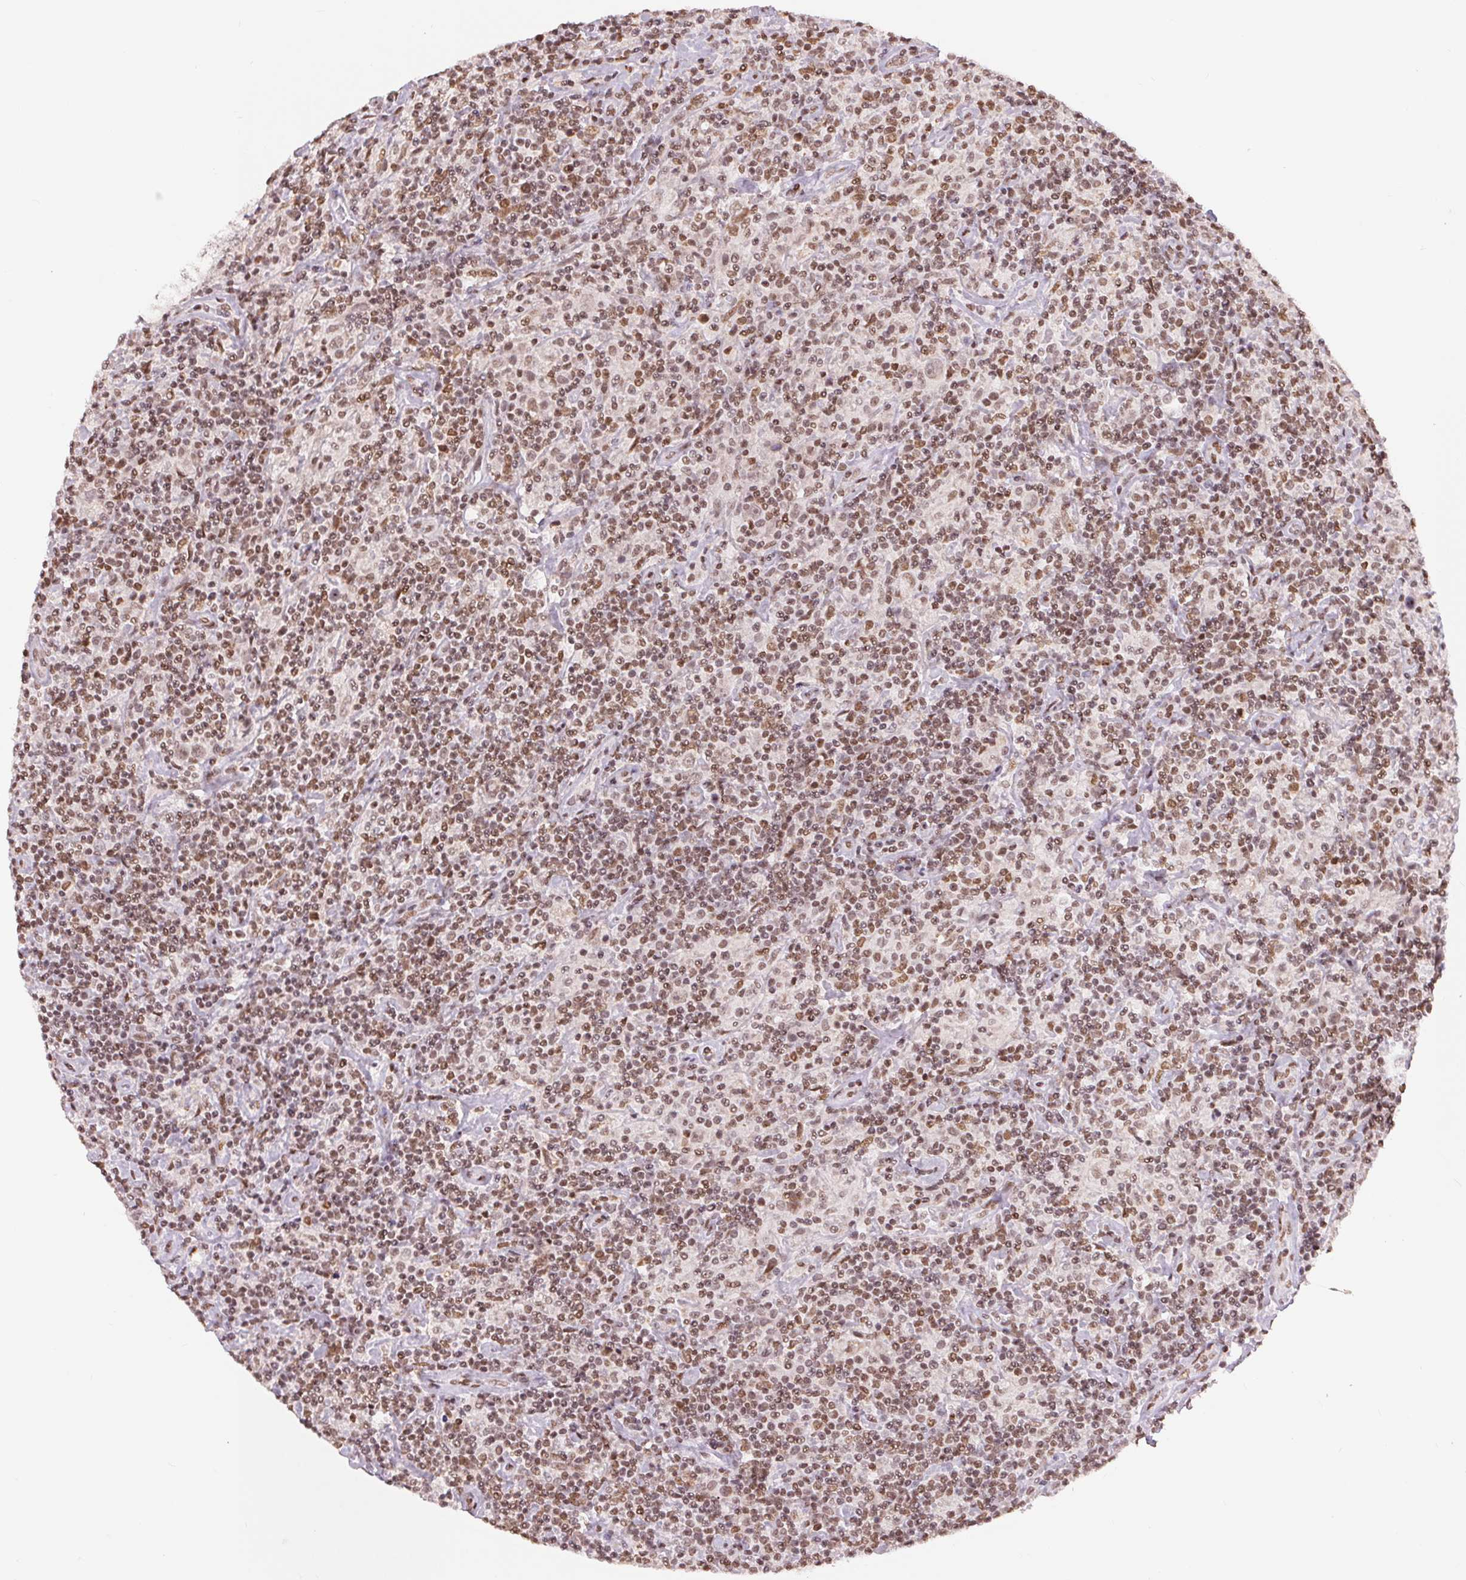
{"staining": {"intensity": "weak", "quantity": ">75%", "location": "nuclear"}, "tissue": "lymphoma", "cell_type": "Tumor cells", "image_type": "cancer", "snomed": [{"axis": "morphology", "description": "Hodgkin's disease, NOS"}, {"axis": "topography", "description": "Lymph node"}], "caption": "Approximately >75% of tumor cells in Hodgkin's disease show weak nuclear protein expression as visualized by brown immunohistochemical staining.", "gene": "NFE2L1", "patient": {"sex": "male", "age": 70}}